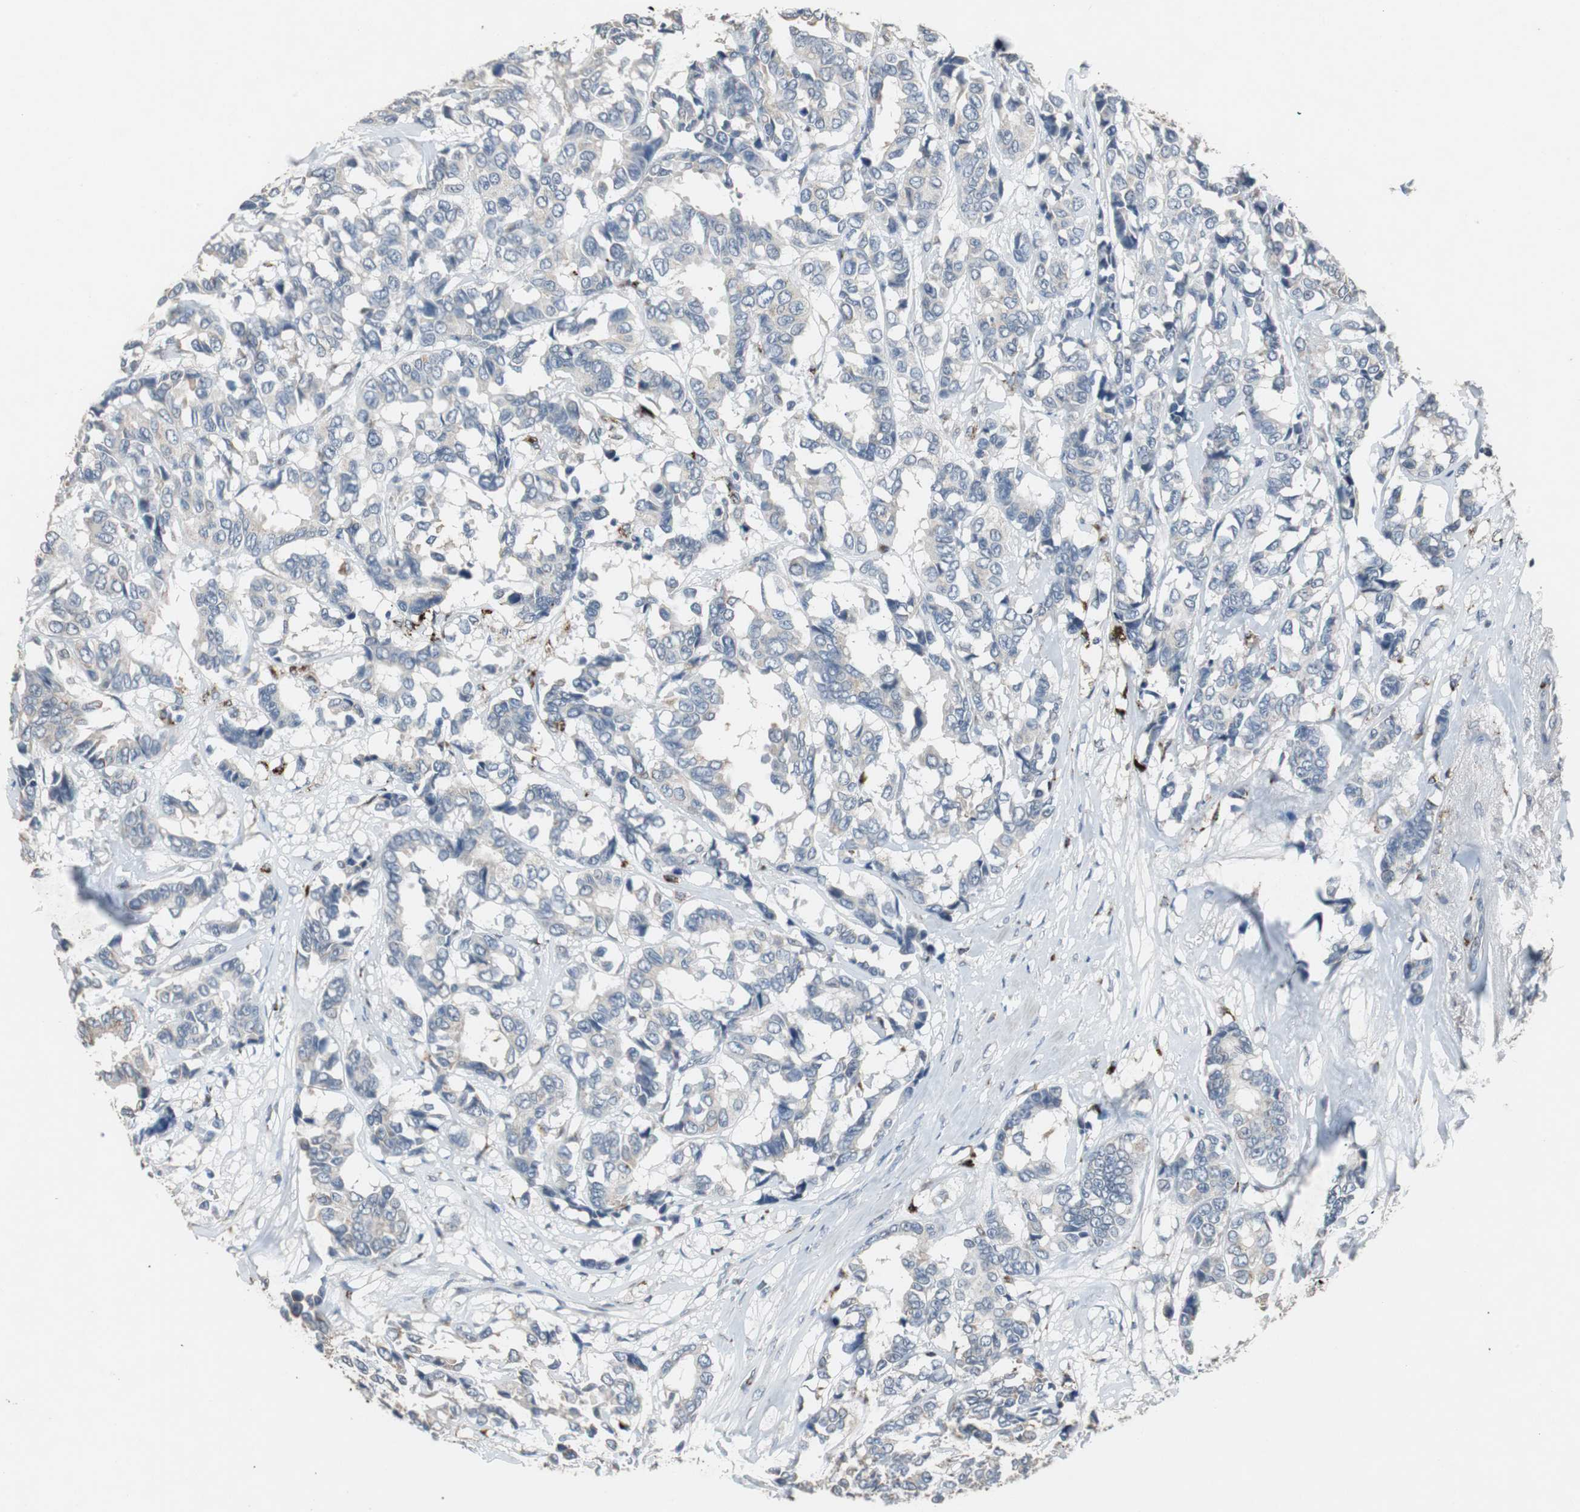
{"staining": {"intensity": "weak", "quantity": "<25%", "location": "cytoplasmic/membranous"}, "tissue": "breast cancer", "cell_type": "Tumor cells", "image_type": "cancer", "snomed": [{"axis": "morphology", "description": "Duct carcinoma"}, {"axis": "topography", "description": "Breast"}], "caption": "The photomicrograph reveals no significant positivity in tumor cells of breast cancer (intraductal carcinoma).", "gene": "PCYT1B", "patient": {"sex": "female", "age": 87}}